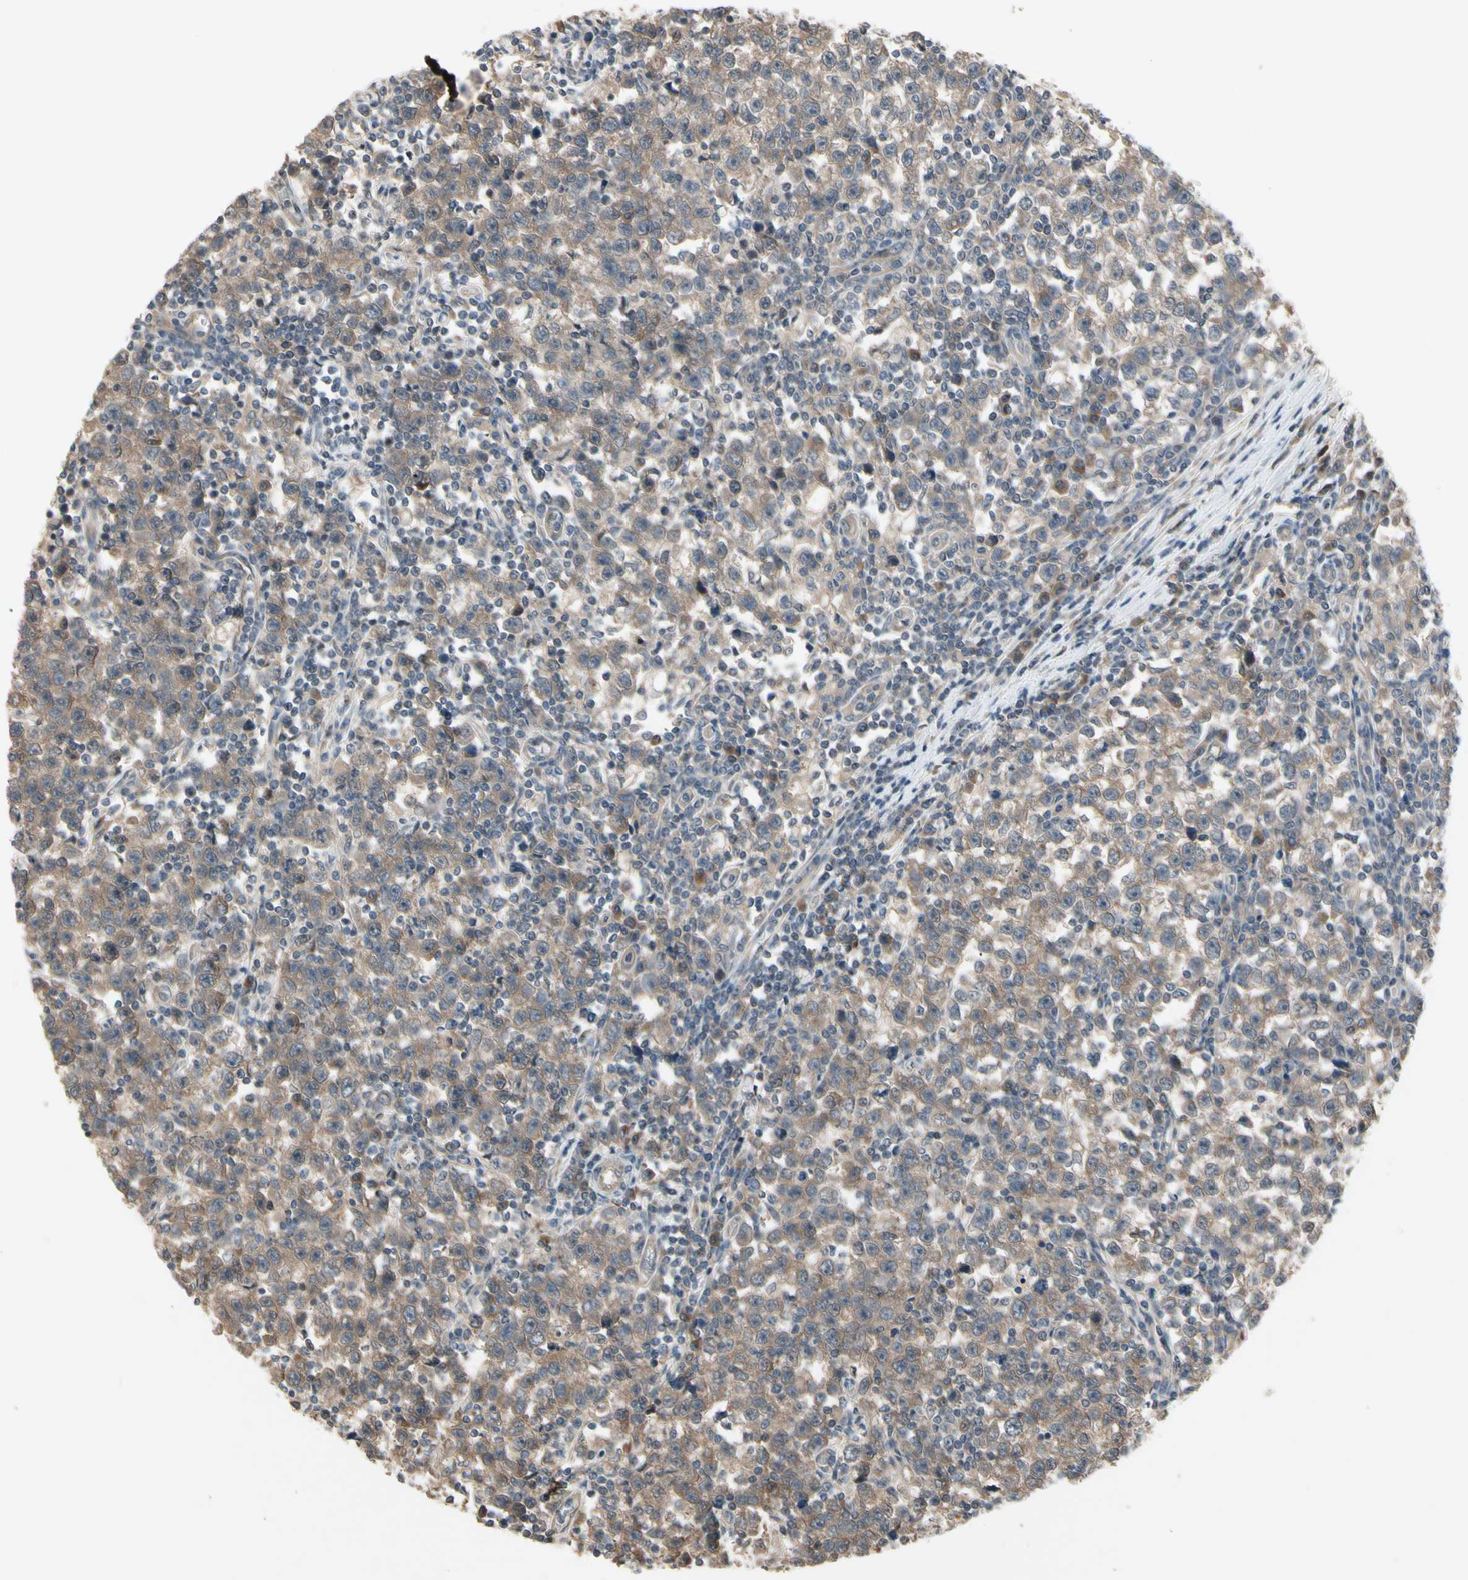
{"staining": {"intensity": "moderate", "quantity": ">75%", "location": "cytoplasmic/membranous"}, "tissue": "testis cancer", "cell_type": "Tumor cells", "image_type": "cancer", "snomed": [{"axis": "morphology", "description": "Seminoma, NOS"}, {"axis": "topography", "description": "Testis"}], "caption": "Testis cancer was stained to show a protein in brown. There is medium levels of moderate cytoplasmic/membranous staining in about >75% of tumor cells.", "gene": "NSF", "patient": {"sex": "male", "age": 43}}